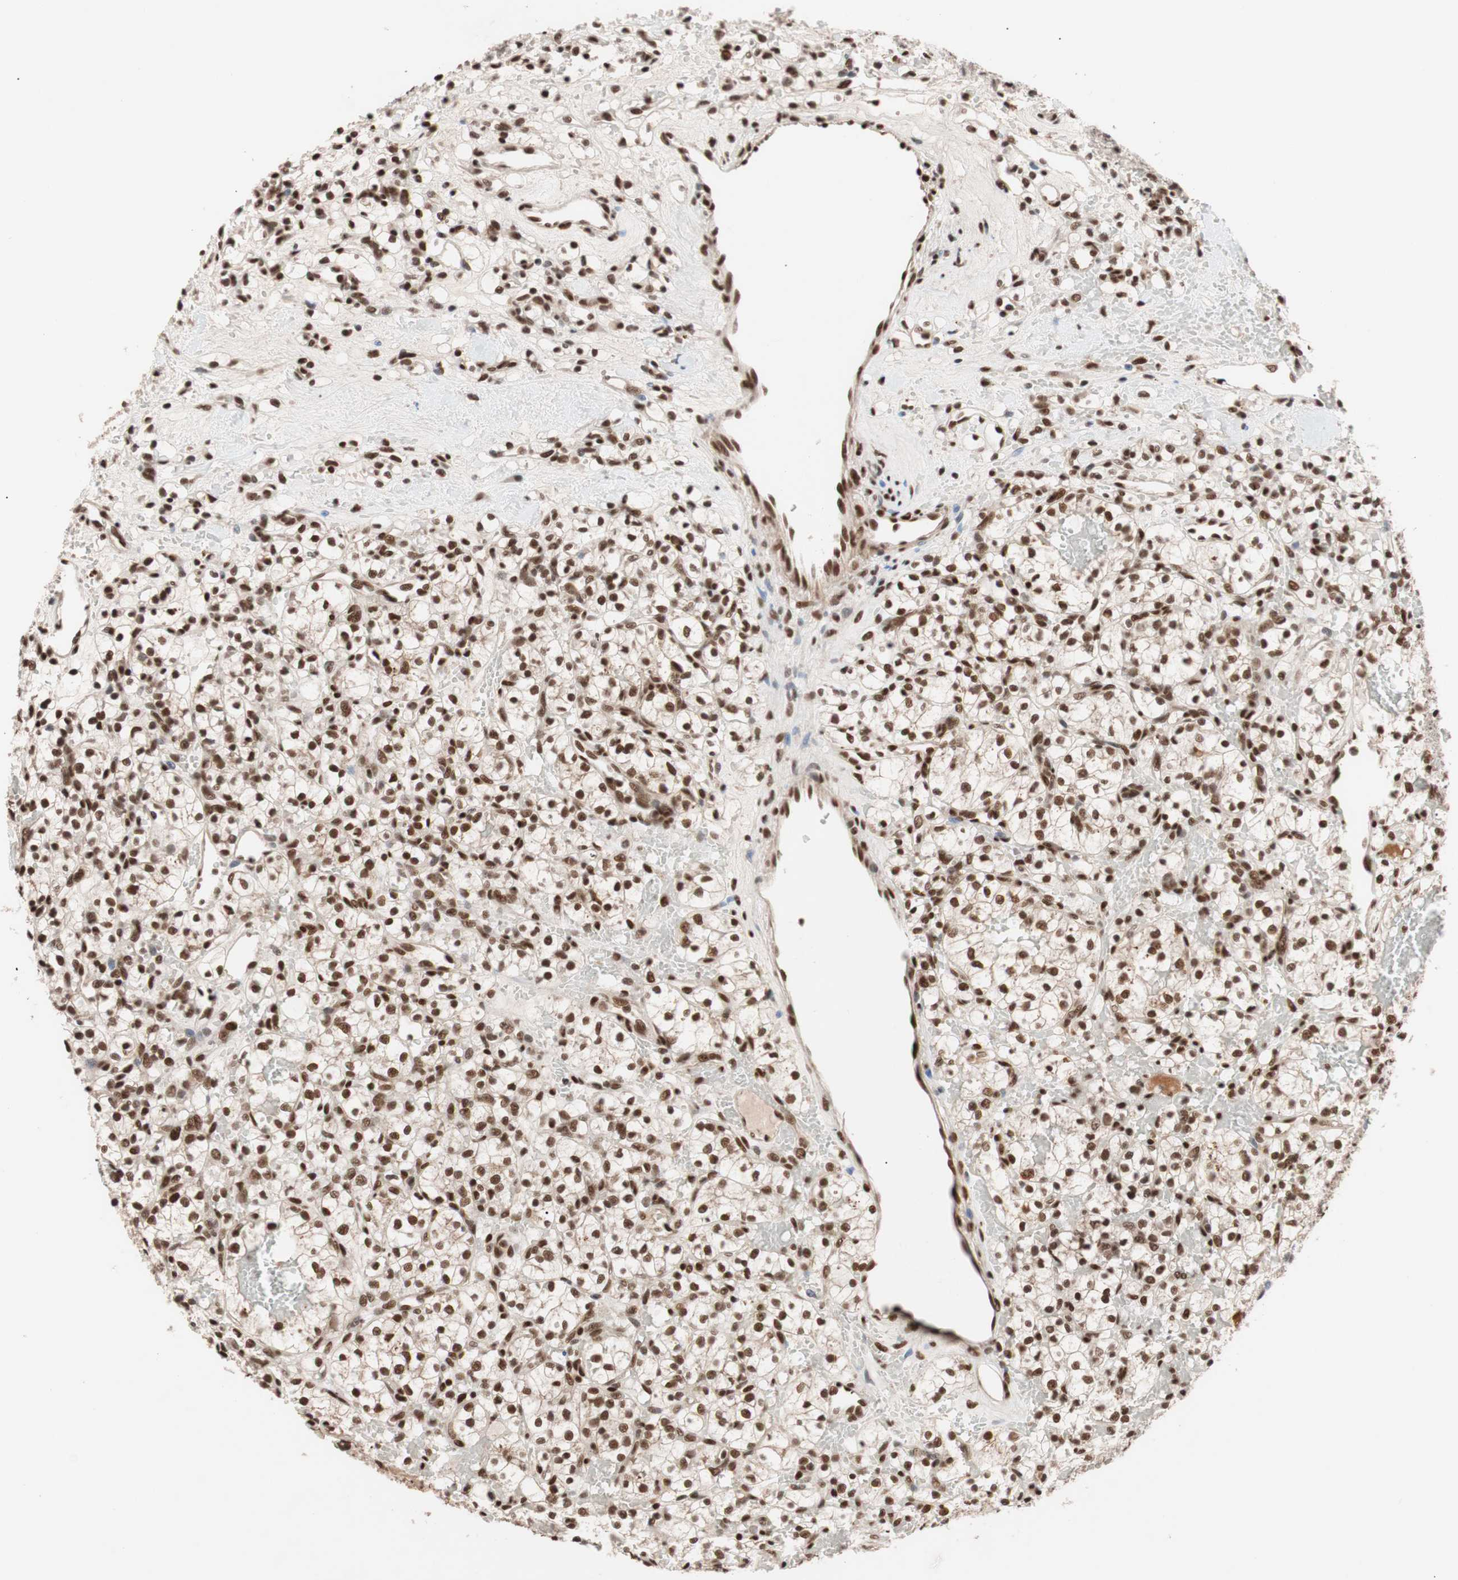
{"staining": {"intensity": "strong", "quantity": ">75%", "location": "nuclear"}, "tissue": "renal cancer", "cell_type": "Tumor cells", "image_type": "cancer", "snomed": [{"axis": "morphology", "description": "Adenocarcinoma, NOS"}, {"axis": "topography", "description": "Kidney"}], "caption": "About >75% of tumor cells in human renal cancer (adenocarcinoma) exhibit strong nuclear protein staining as visualized by brown immunohistochemical staining.", "gene": "CHAMP1", "patient": {"sex": "female", "age": 60}}